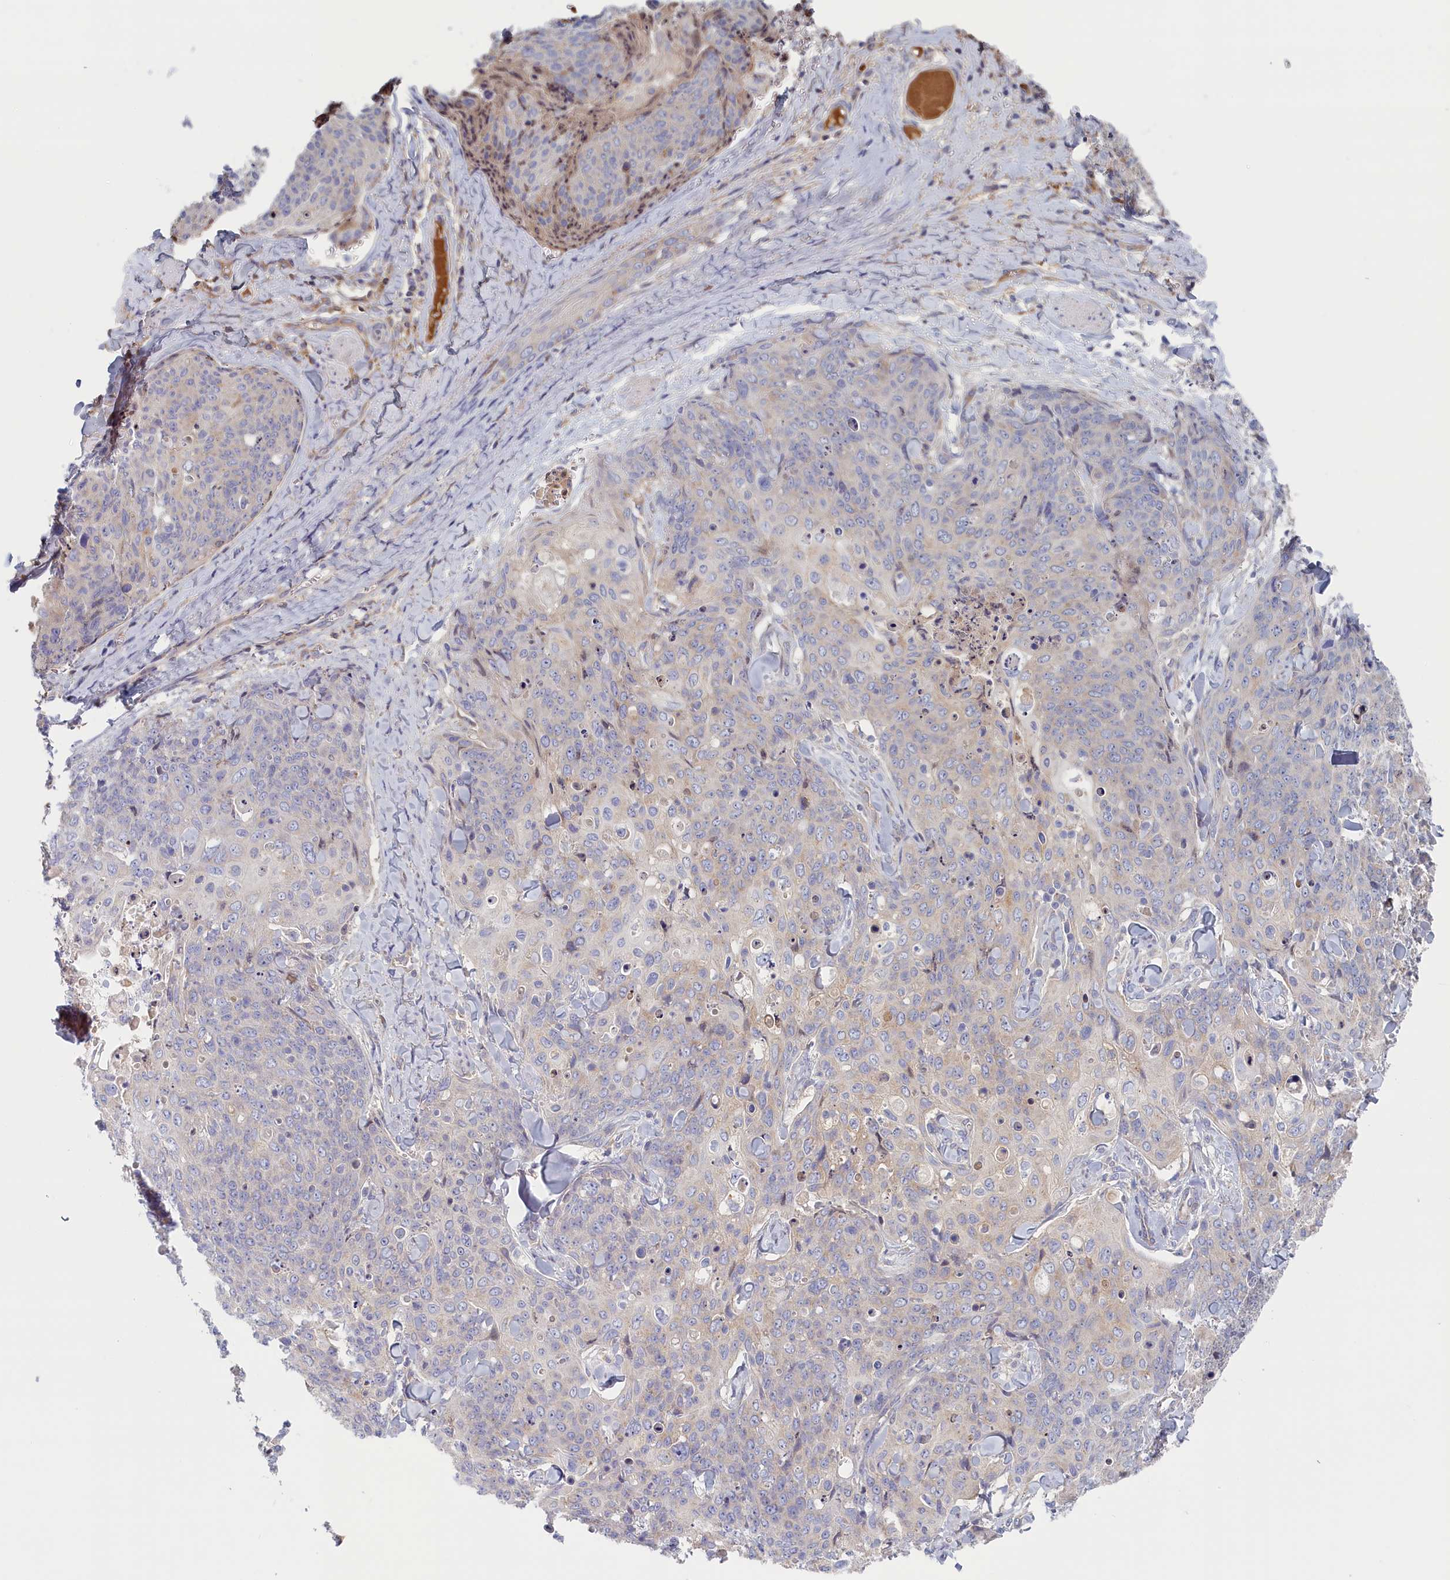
{"staining": {"intensity": "negative", "quantity": "none", "location": "none"}, "tissue": "skin cancer", "cell_type": "Tumor cells", "image_type": "cancer", "snomed": [{"axis": "morphology", "description": "Squamous cell carcinoma, NOS"}, {"axis": "topography", "description": "Skin"}, {"axis": "topography", "description": "Vulva"}], "caption": "There is no significant staining in tumor cells of squamous cell carcinoma (skin).", "gene": "STX16", "patient": {"sex": "female", "age": 85}}